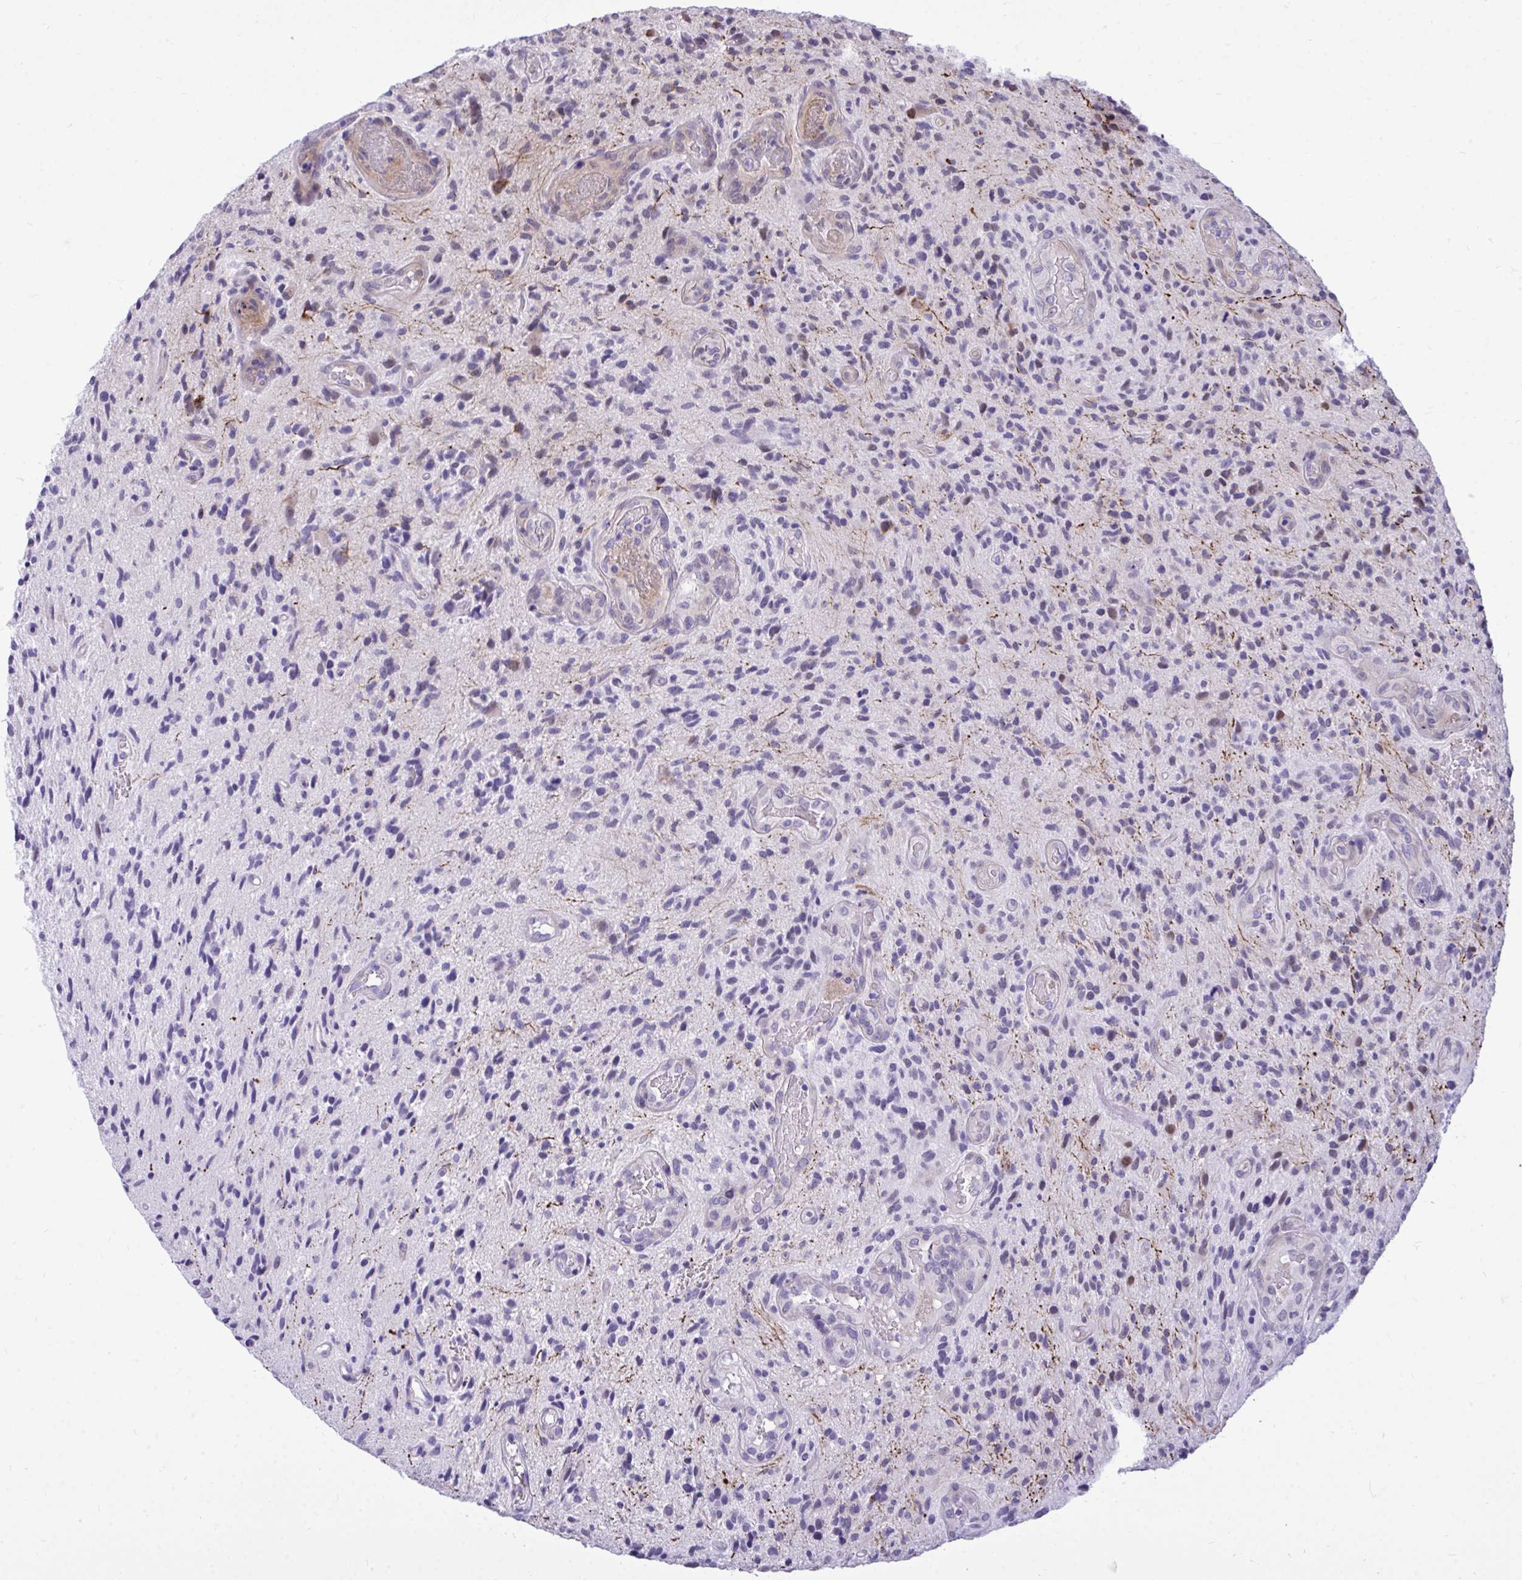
{"staining": {"intensity": "negative", "quantity": "none", "location": "none"}, "tissue": "glioma", "cell_type": "Tumor cells", "image_type": "cancer", "snomed": [{"axis": "morphology", "description": "Glioma, malignant, High grade"}, {"axis": "topography", "description": "Brain"}], "caption": "High power microscopy histopathology image of an IHC image of high-grade glioma (malignant), revealing no significant positivity in tumor cells.", "gene": "HMBOX1", "patient": {"sex": "male", "age": 55}}